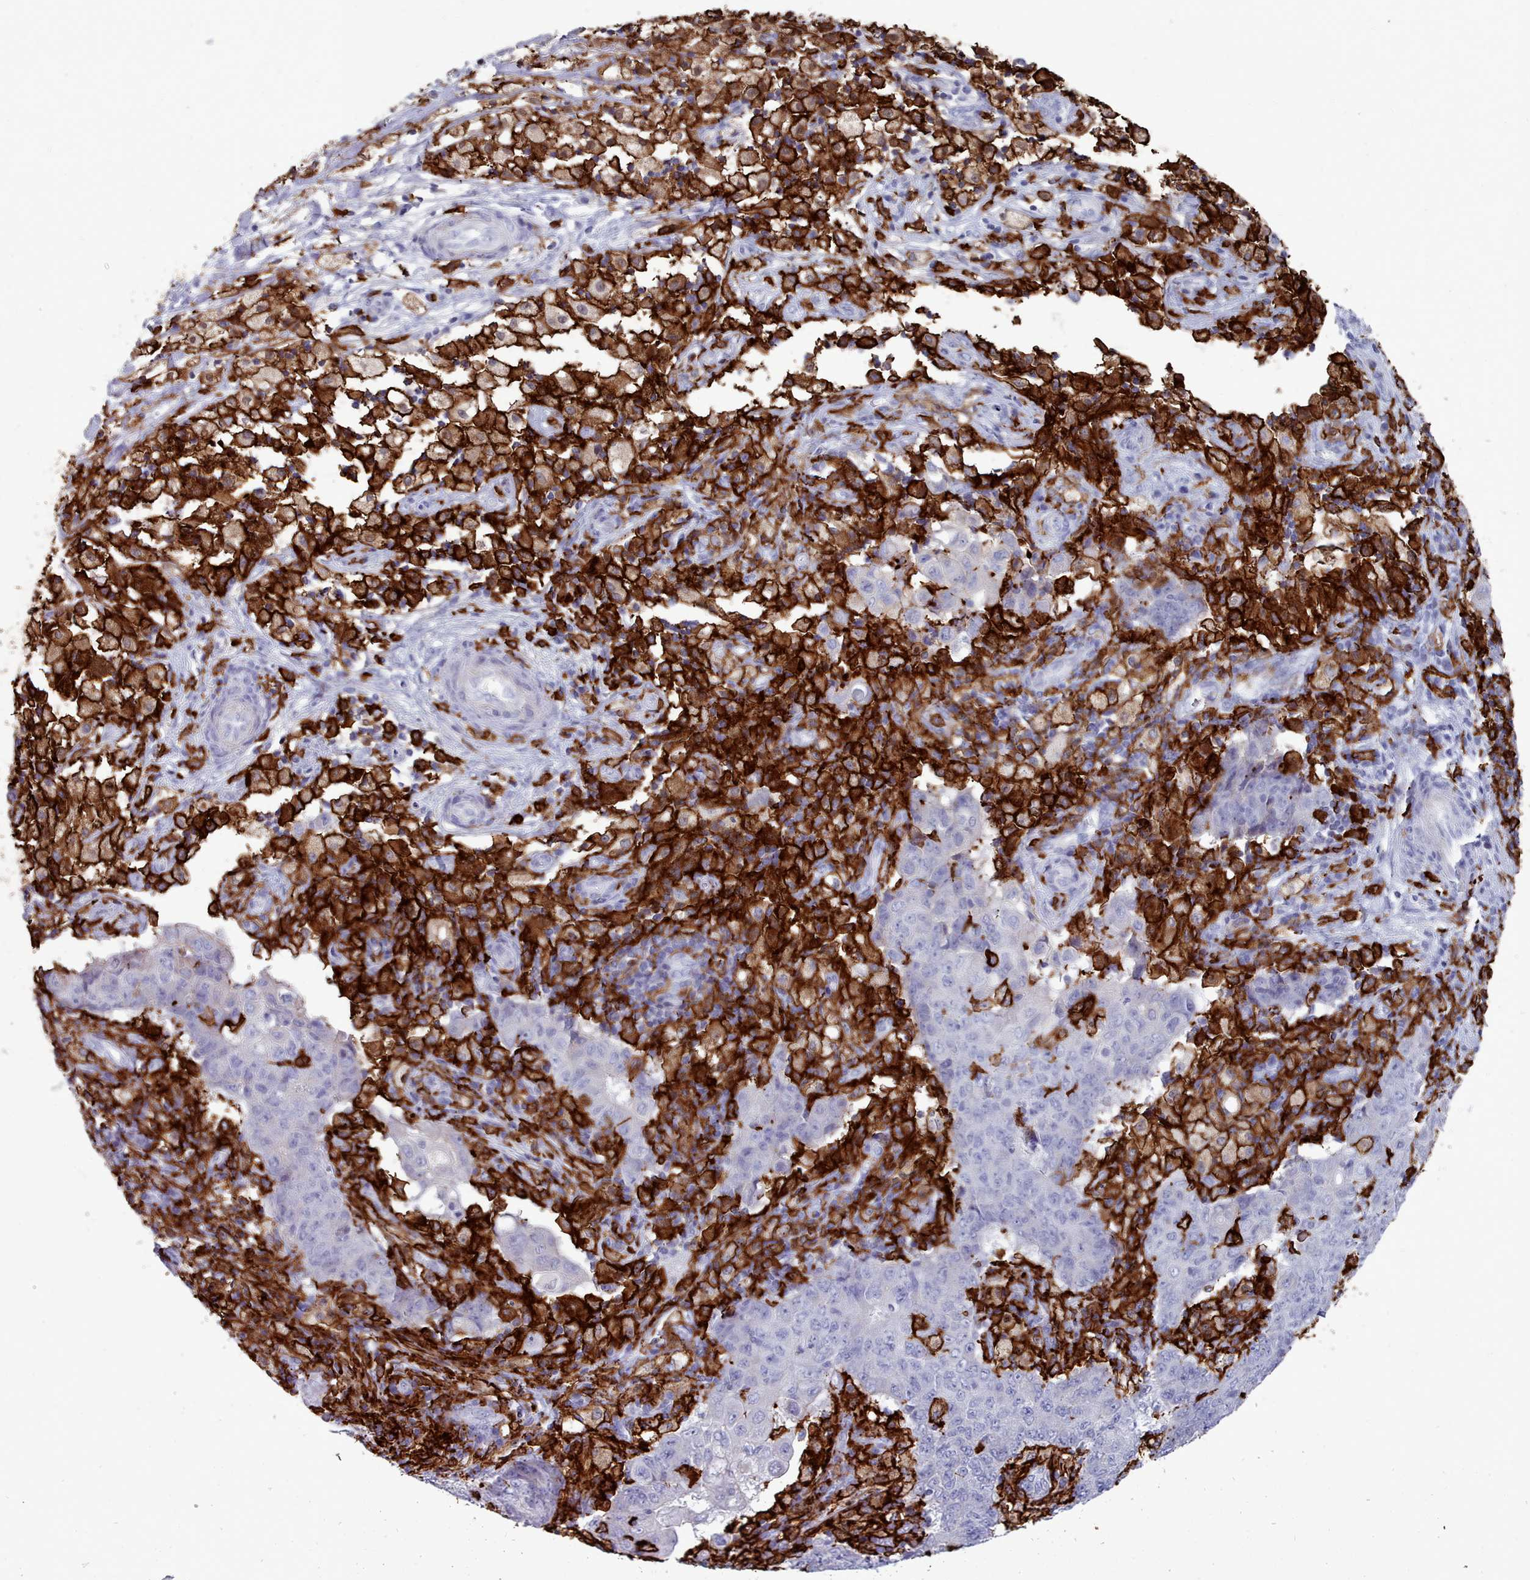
{"staining": {"intensity": "negative", "quantity": "none", "location": "none"}, "tissue": "ovarian cancer", "cell_type": "Tumor cells", "image_type": "cancer", "snomed": [{"axis": "morphology", "description": "Carcinoma, endometroid"}, {"axis": "topography", "description": "Ovary"}], "caption": "The IHC micrograph has no significant staining in tumor cells of ovarian cancer tissue. Nuclei are stained in blue.", "gene": "AIF1", "patient": {"sex": "female", "age": 42}}